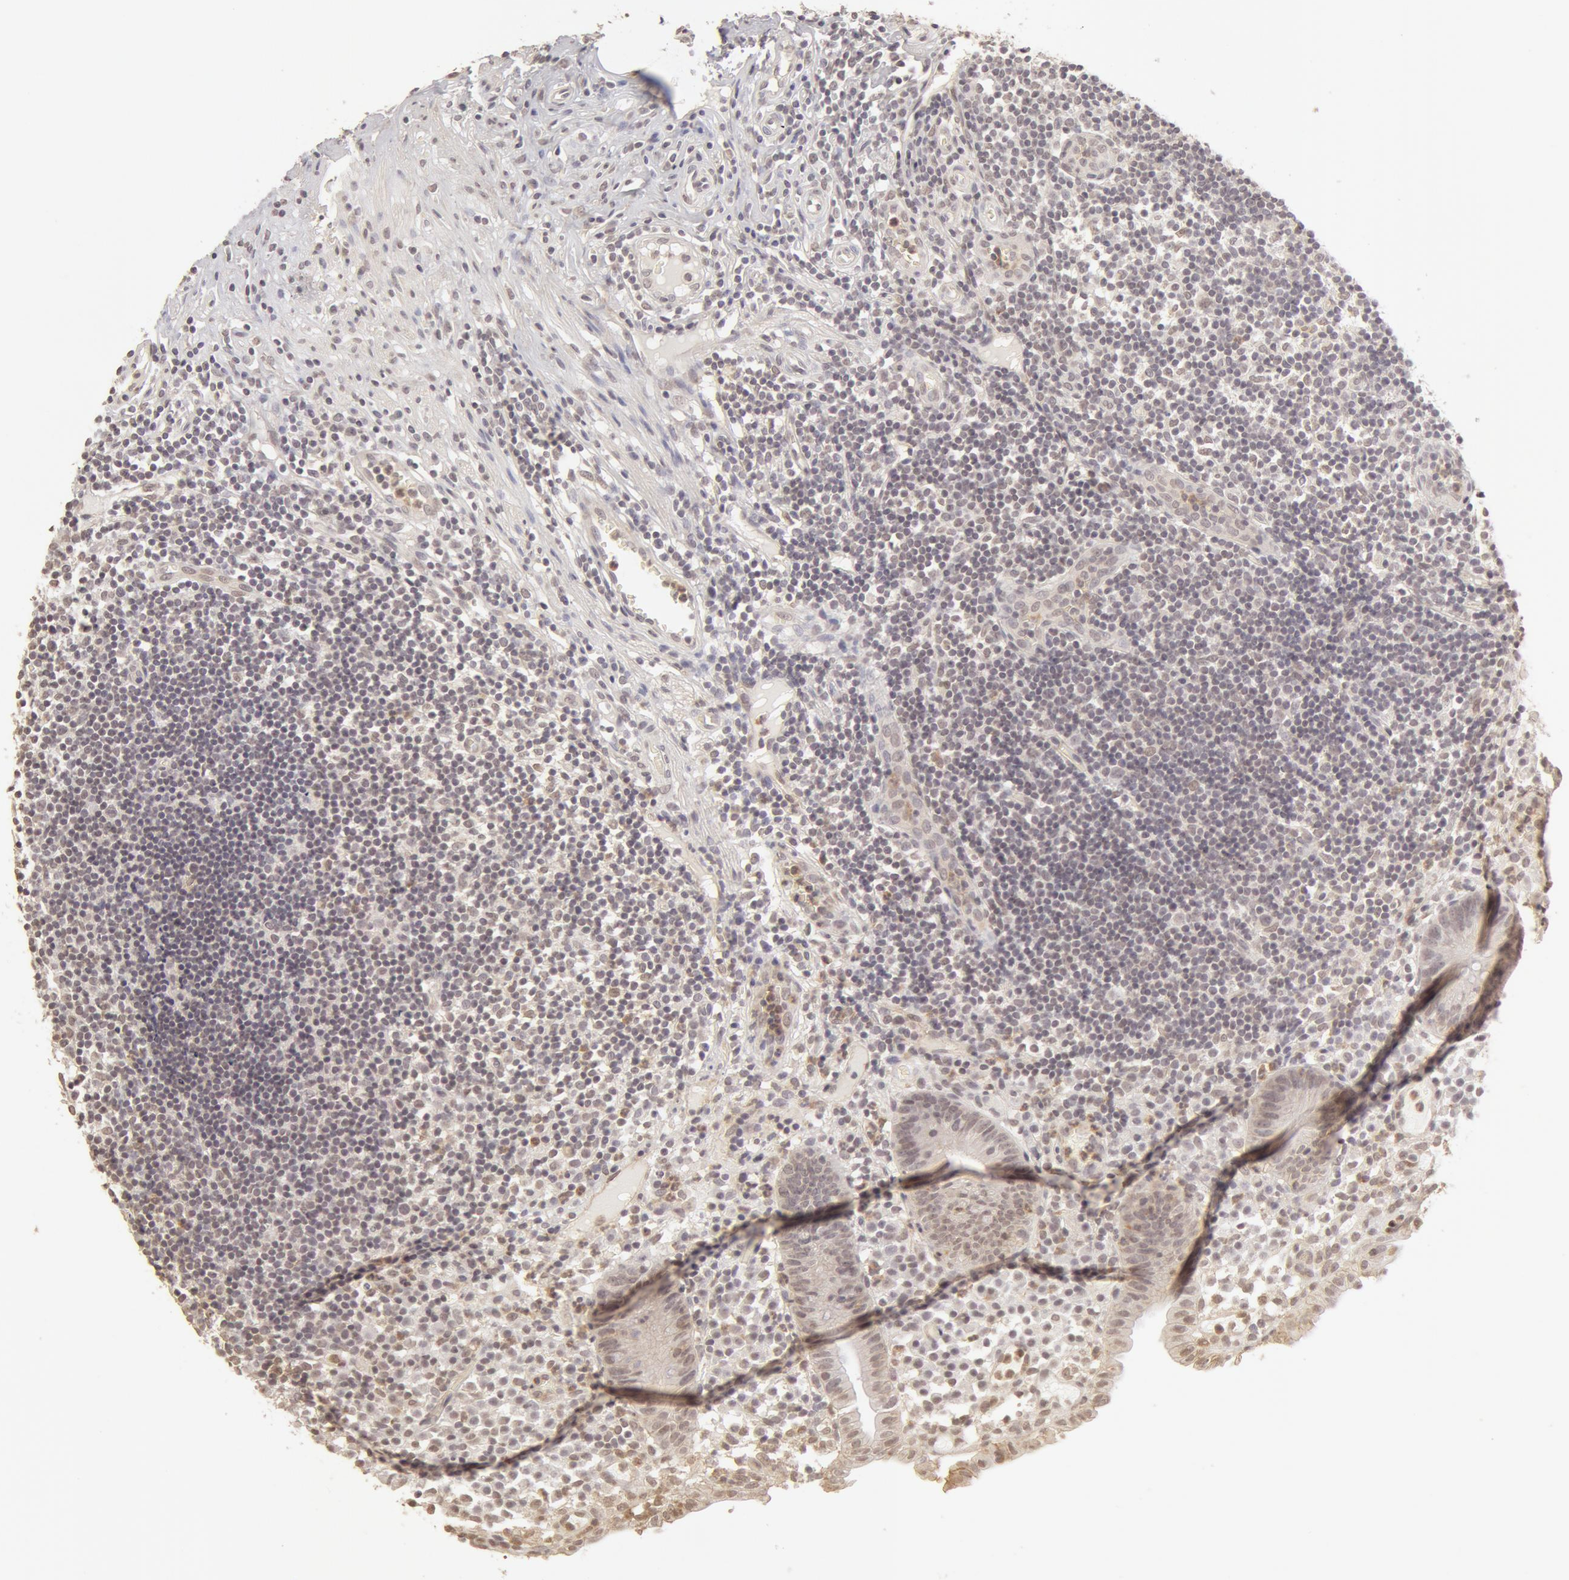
{"staining": {"intensity": "weak", "quantity": "25%-75%", "location": "cytoplasmic/membranous"}, "tissue": "appendix", "cell_type": "Glandular cells", "image_type": "normal", "snomed": [{"axis": "morphology", "description": "Normal tissue, NOS"}, {"axis": "topography", "description": "Appendix"}], "caption": "Glandular cells display low levels of weak cytoplasmic/membranous expression in approximately 25%-75% of cells in unremarkable appendix.", "gene": "ADAM10", "patient": {"sex": "male", "age": 25}}